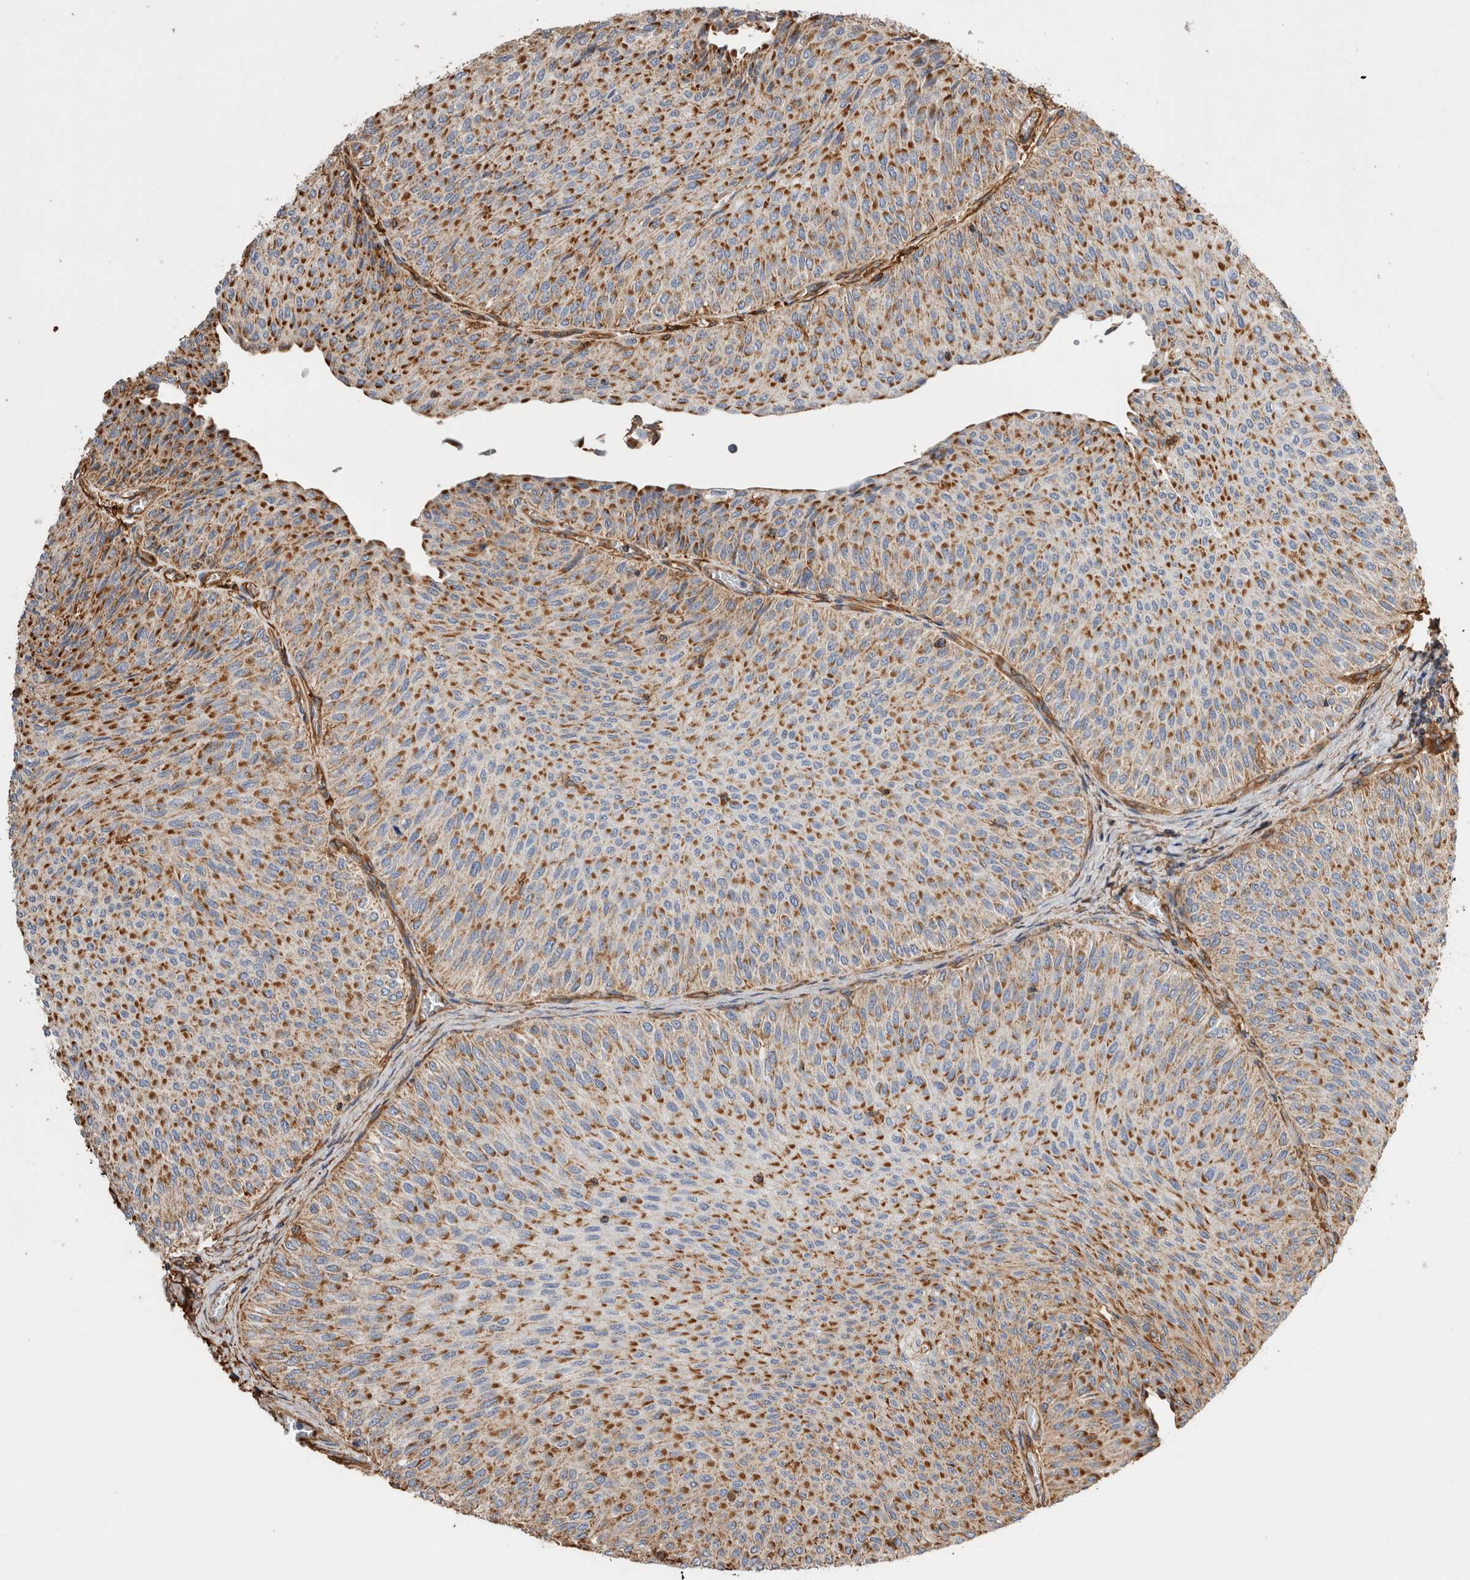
{"staining": {"intensity": "moderate", "quantity": ">75%", "location": "cytoplasmic/membranous"}, "tissue": "urothelial cancer", "cell_type": "Tumor cells", "image_type": "cancer", "snomed": [{"axis": "morphology", "description": "Urothelial carcinoma, Low grade"}, {"axis": "topography", "description": "Urinary bladder"}], "caption": "Protein analysis of low-grade urothelial carcinoma tissue reveals moderate cytoplasmic/membranous positivity in approximately >75% of tumor cells.", "gene": "ZNF397", "patient": {"sex": "male", "age": 78}}